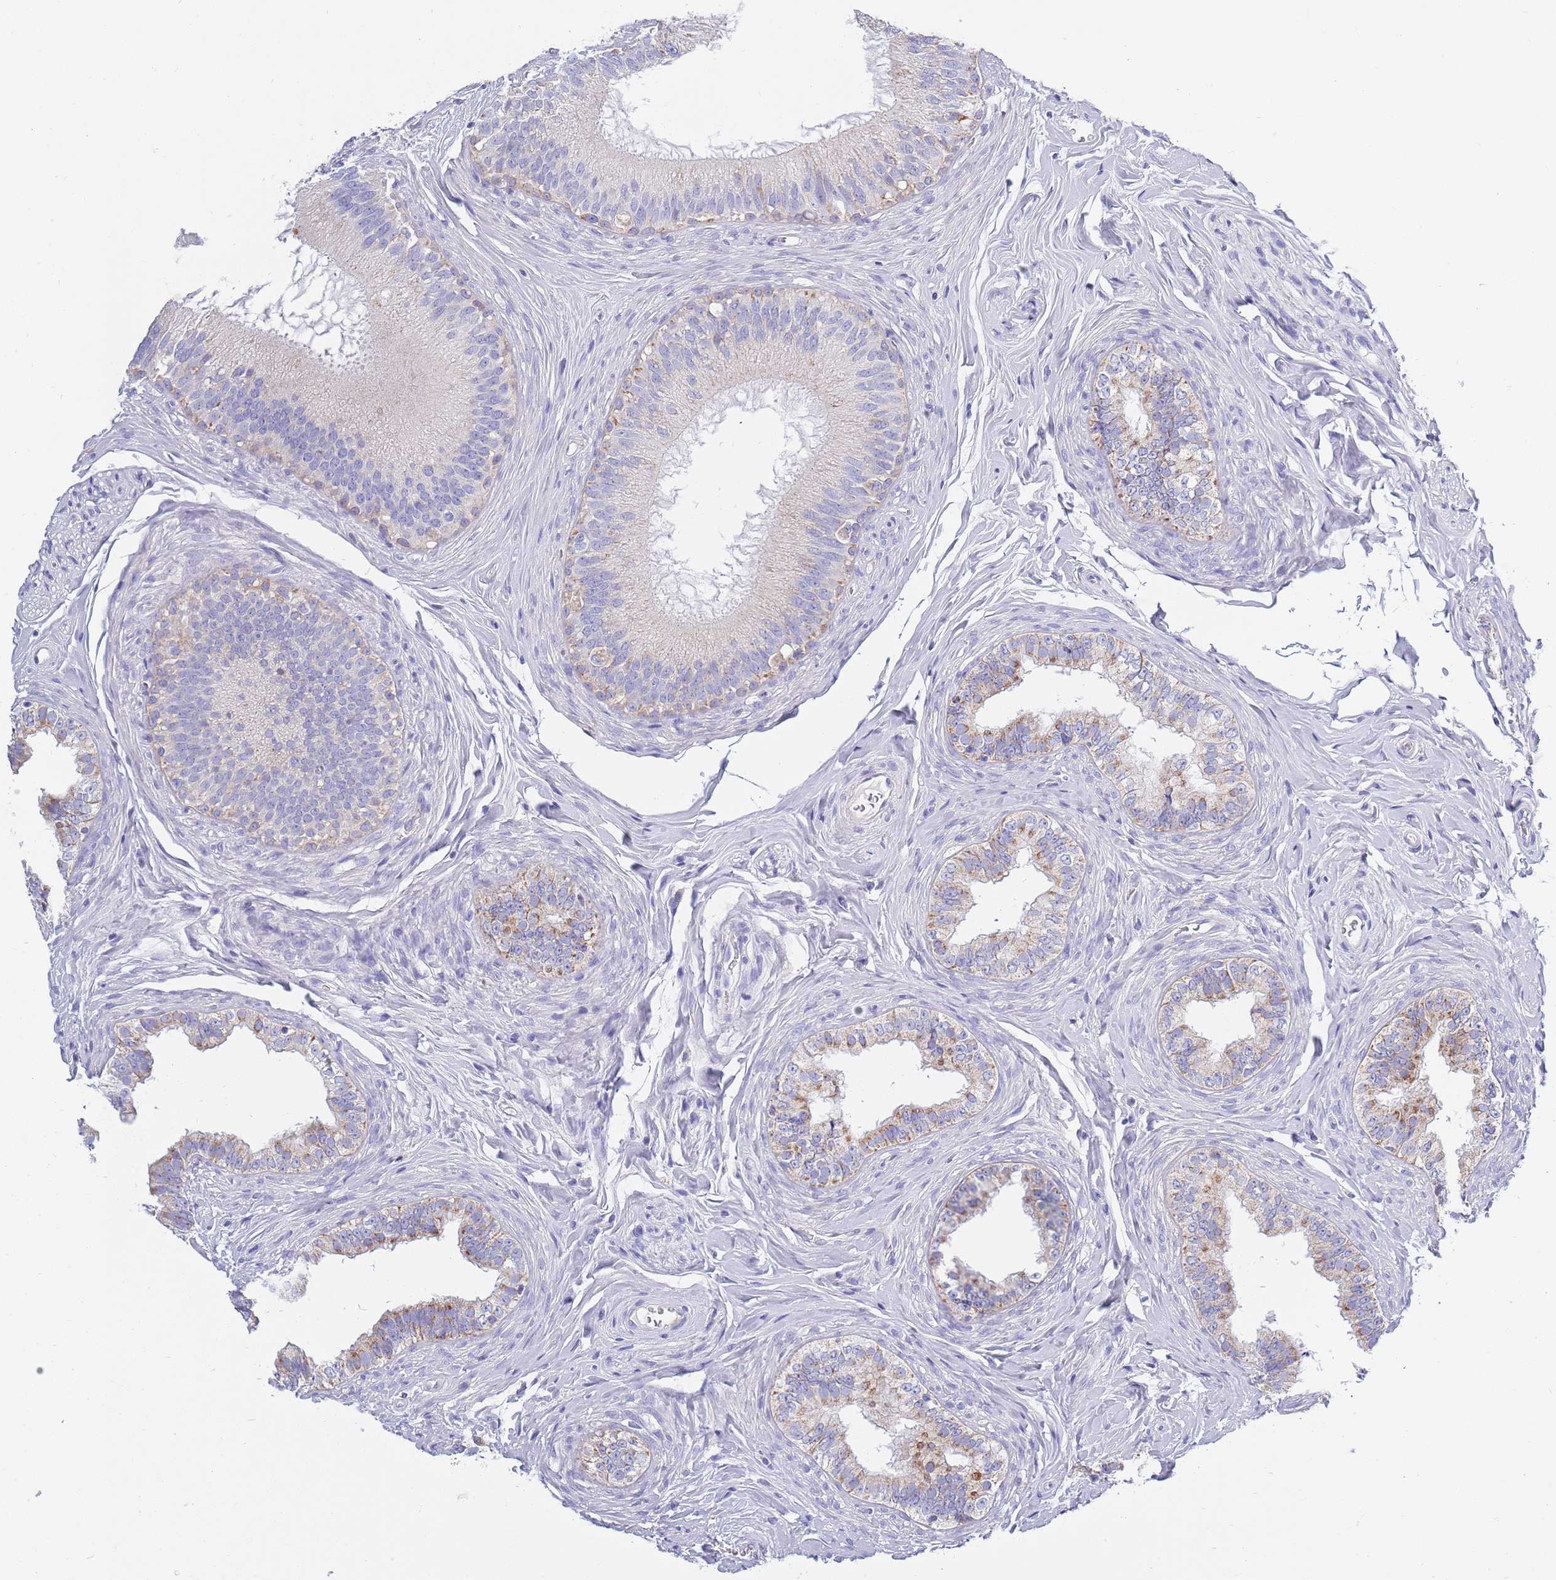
{"staining": {"intensity": "moderate", "quantity": "<25%", "location": "cytoplasmic/membranous"}, "tissue": "epididymis", "cell_type": "Glandular cells", "image_type": "normal", "snomed": [{"axis": "morphology", "description": "Normal tissue, NOS"}, {"axis": "topography", "description": "Epididymis"}], "caption": "A high-resolution histopathology image shows IHC staining of unremarkable epididymis, which displays moderate cytoplasmic/membranous expression in approximately <25% of glandular cells. The staining was performed using DAB to visualize the protein expression in brown, while the nuclei were stained in blue with hematoxylin (Magnification: 20x).", "gene": "EMC8", "patient": {"sex": "male", "age": 38}}